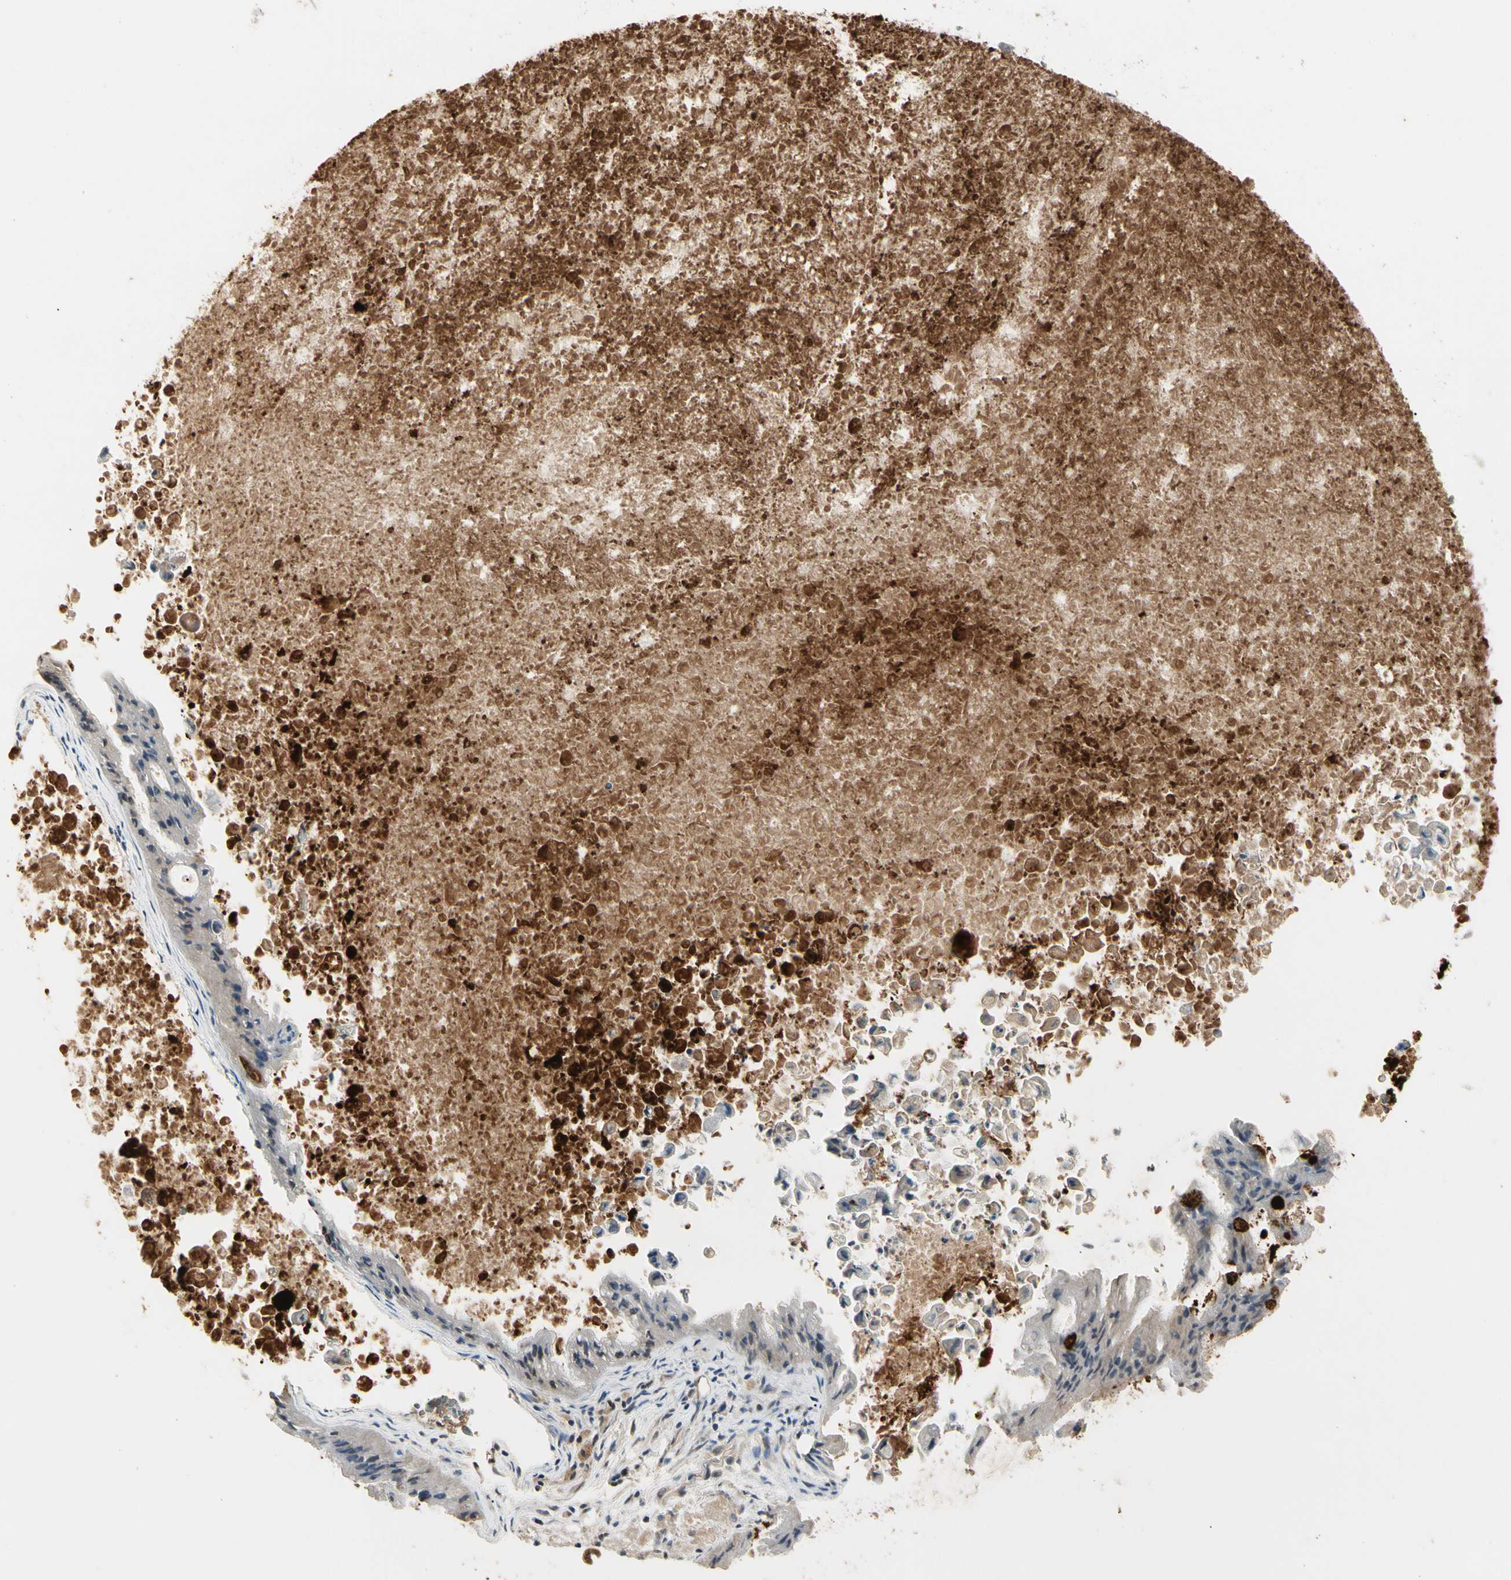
{"staining": {"intensity": "strong", "quantity": "<25%", "location": "cytoplasmic/membranous"}, "tissue": "ovarian cancer", "cell_type": "Tumor cells", "image_type": "cancer", "snomed": [{"axis": "morphology", "description": "Cystadenocarcinoma, mucinous, NOS"}, {"axis": "topography", "description": "Ovary"}], "caption": "High-magnification brightfield microscopy of mucinous cystadenocarcinoma (ovarian) stained with DAB (3,3'-diaminobenzidine) (brown) and counterstained with hematoxylin (blue). tumor cells exhibit strong cytoplasmic/membranous staining is present in about<25% of cells.", "gene": "ATG4C", "patient": {"sex": "female", "age": 37}}